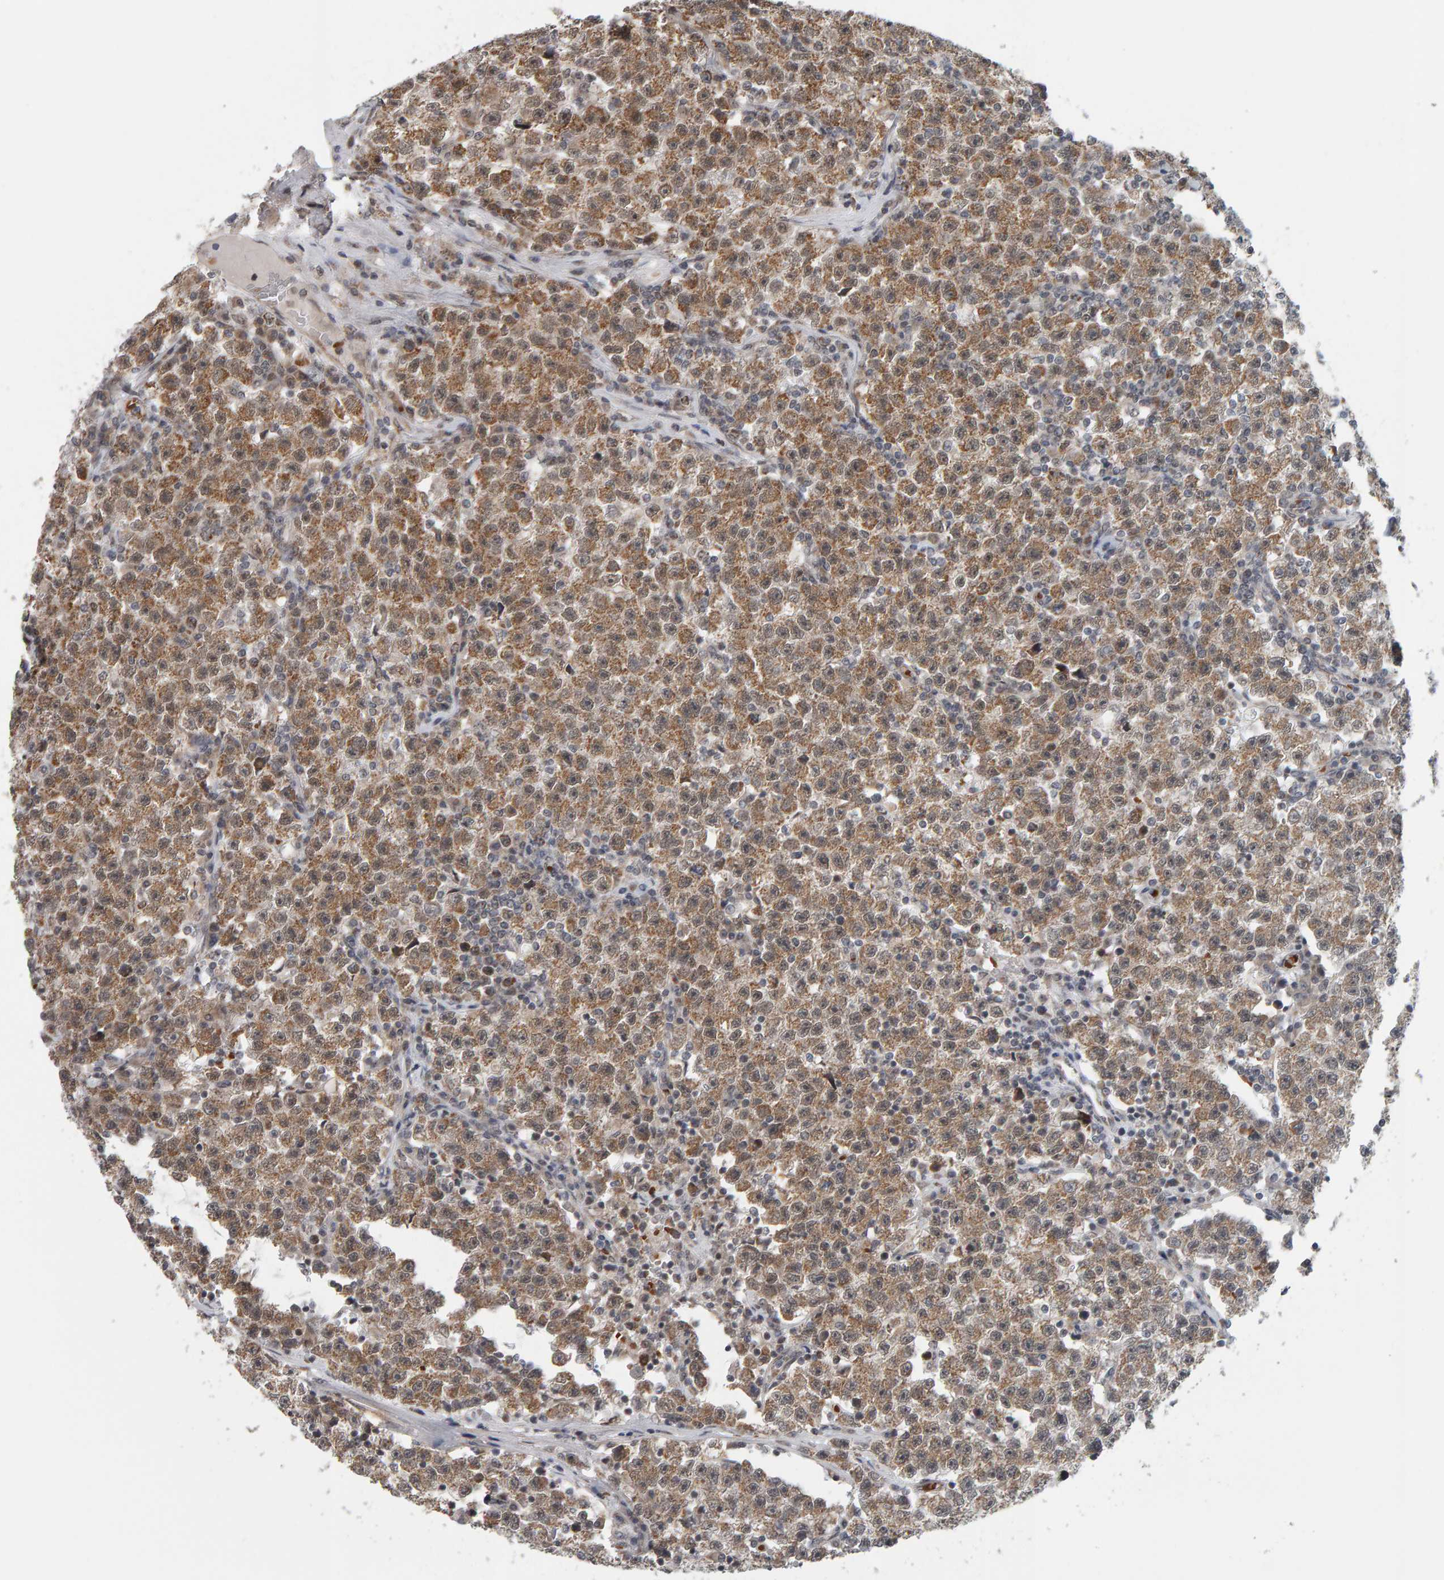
{"staining": {"intensity": "moderate", "quantity": ">75%", "location": "cytoplasmic/membranous"}, "tissue": "testis cancer", "cell_type": "Tumor cells", "image_type": "cancer", "snomed": [{"axis": "morphology", "description": "Seminoma, NOS"}, {"axis": "topography", "description": "Testis"}], "caption": "A photomicrograph showing moderate cytoplasmic/membranous positivity in about >75% of tumor cells in testis cancer, as visualized by brown immunohistochemical staining.", "gene": "DAP3", "patient": {"sex": "male", "age": 22}}